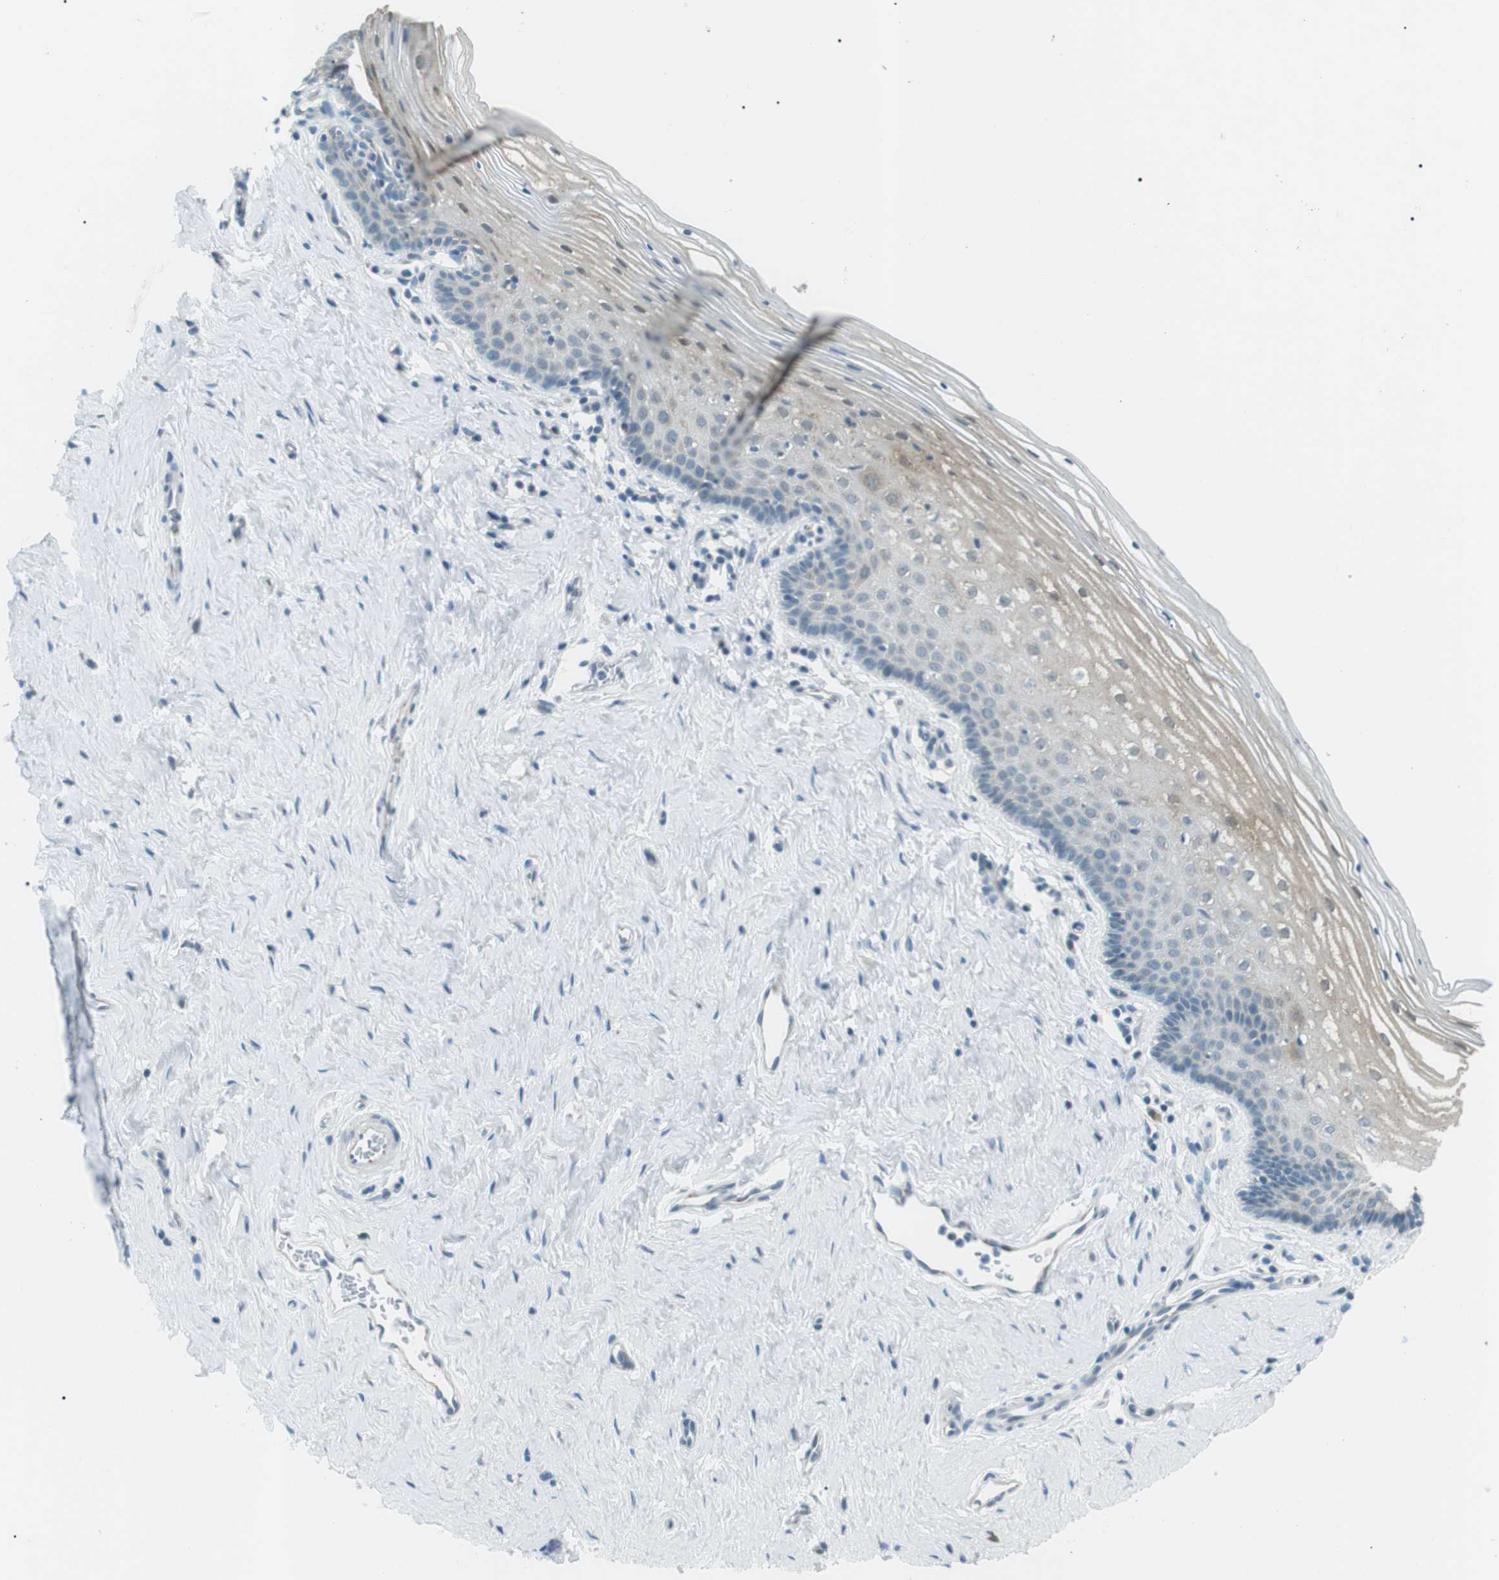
{"staining": {"intensity": "weak", "quantity": "<25%", "location": "cytoplasmic/membranous,nuclear"}, "tissue": "vagina", "cell_type": "Squamous epithelial cells", "image_type": "normal", "snomed": [{"axis": "morphology", "description": "Normal tissue, NOS"}, {"axis": "topography", "description": "Vagina"}], "caption": "DAB (3,3'-diaminobenzidine) immunohistochemical staining of normal vagina exhibits no significant expression in squamous epithelial cells.", "gene": "ENSG00000289724", "patient": {"sex": "female", "age": 32}}